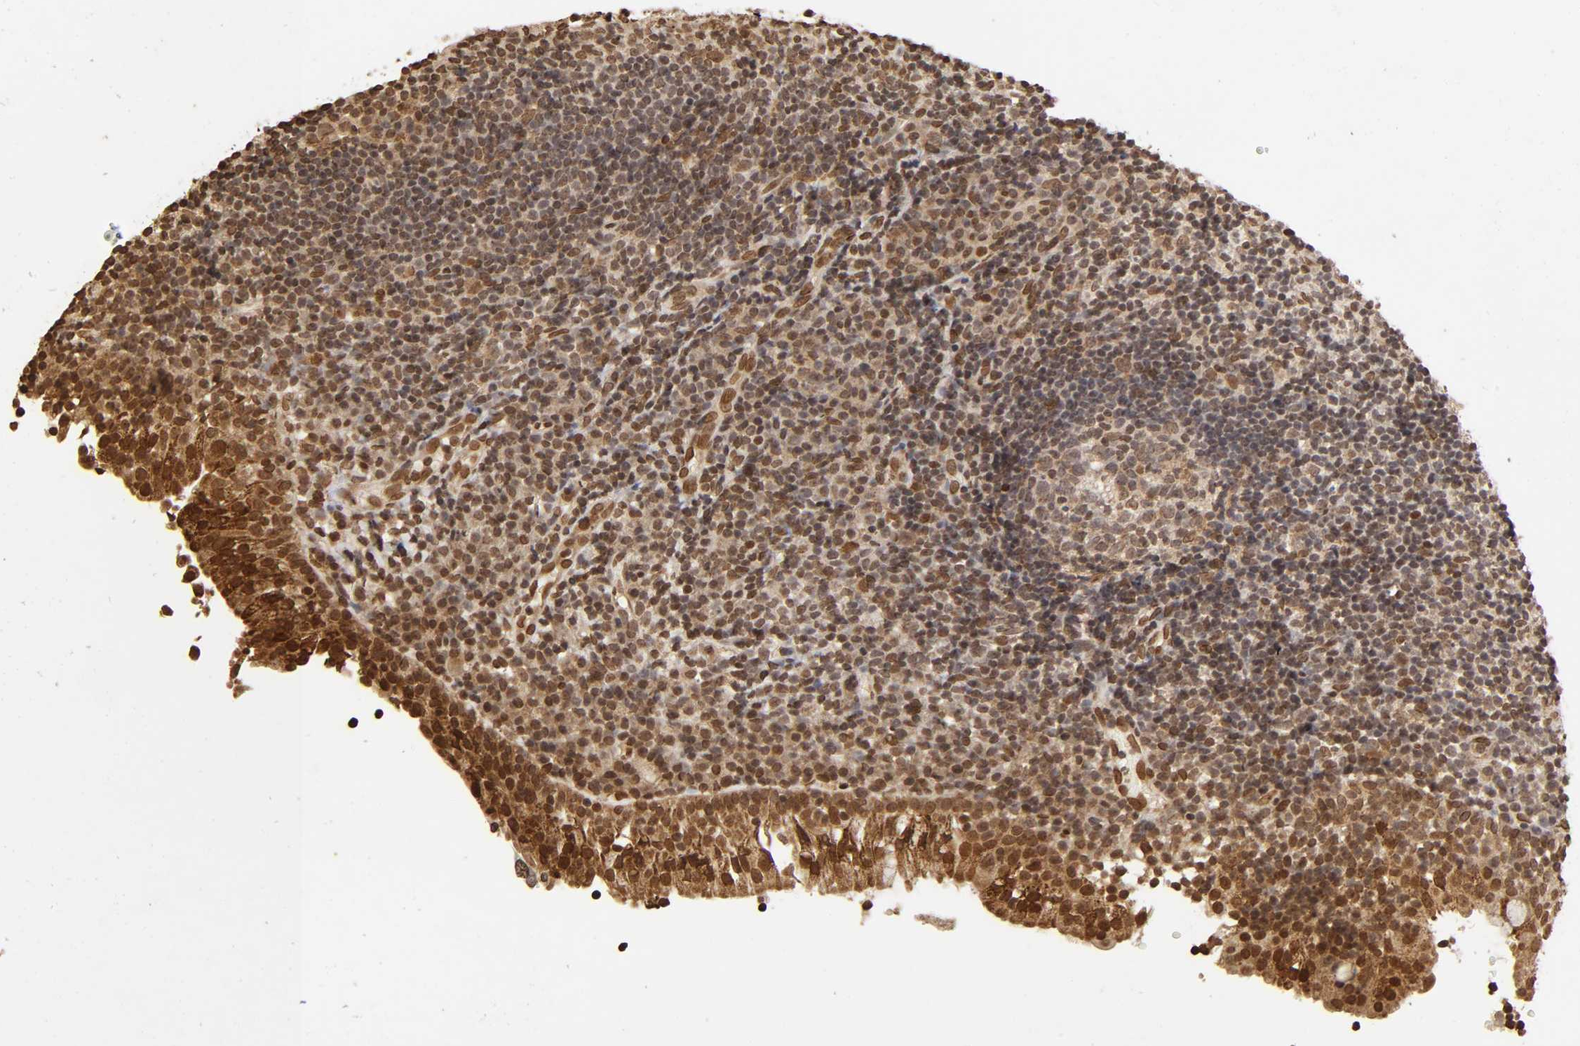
{"staining": {"intensity": "moderate", "quantity": "25%-75%", "location": "nuclear"}, "tissue": "tonsil", "cell_type": "Germinal center cells", "image_type": "normal", "snomed": [{"axis": "morphology", "description": "Normal tissue, NOS"}, {"axis": "topography", "description": "Tonsil"}], "caption": "Immunohistochemistry (IHC) of unremarkable human tonsil reveals medium levels of moderate nuclear staining in about 25%-75% of germinal center cells. Using DAB (3,3'-diaminobenzidine) (brown) and hematoxylin (blue) stains, captured at high magnification using brightfield microscopy.", "gene": "MLLT6", "patient": {"sex": "female", "age": 40}}